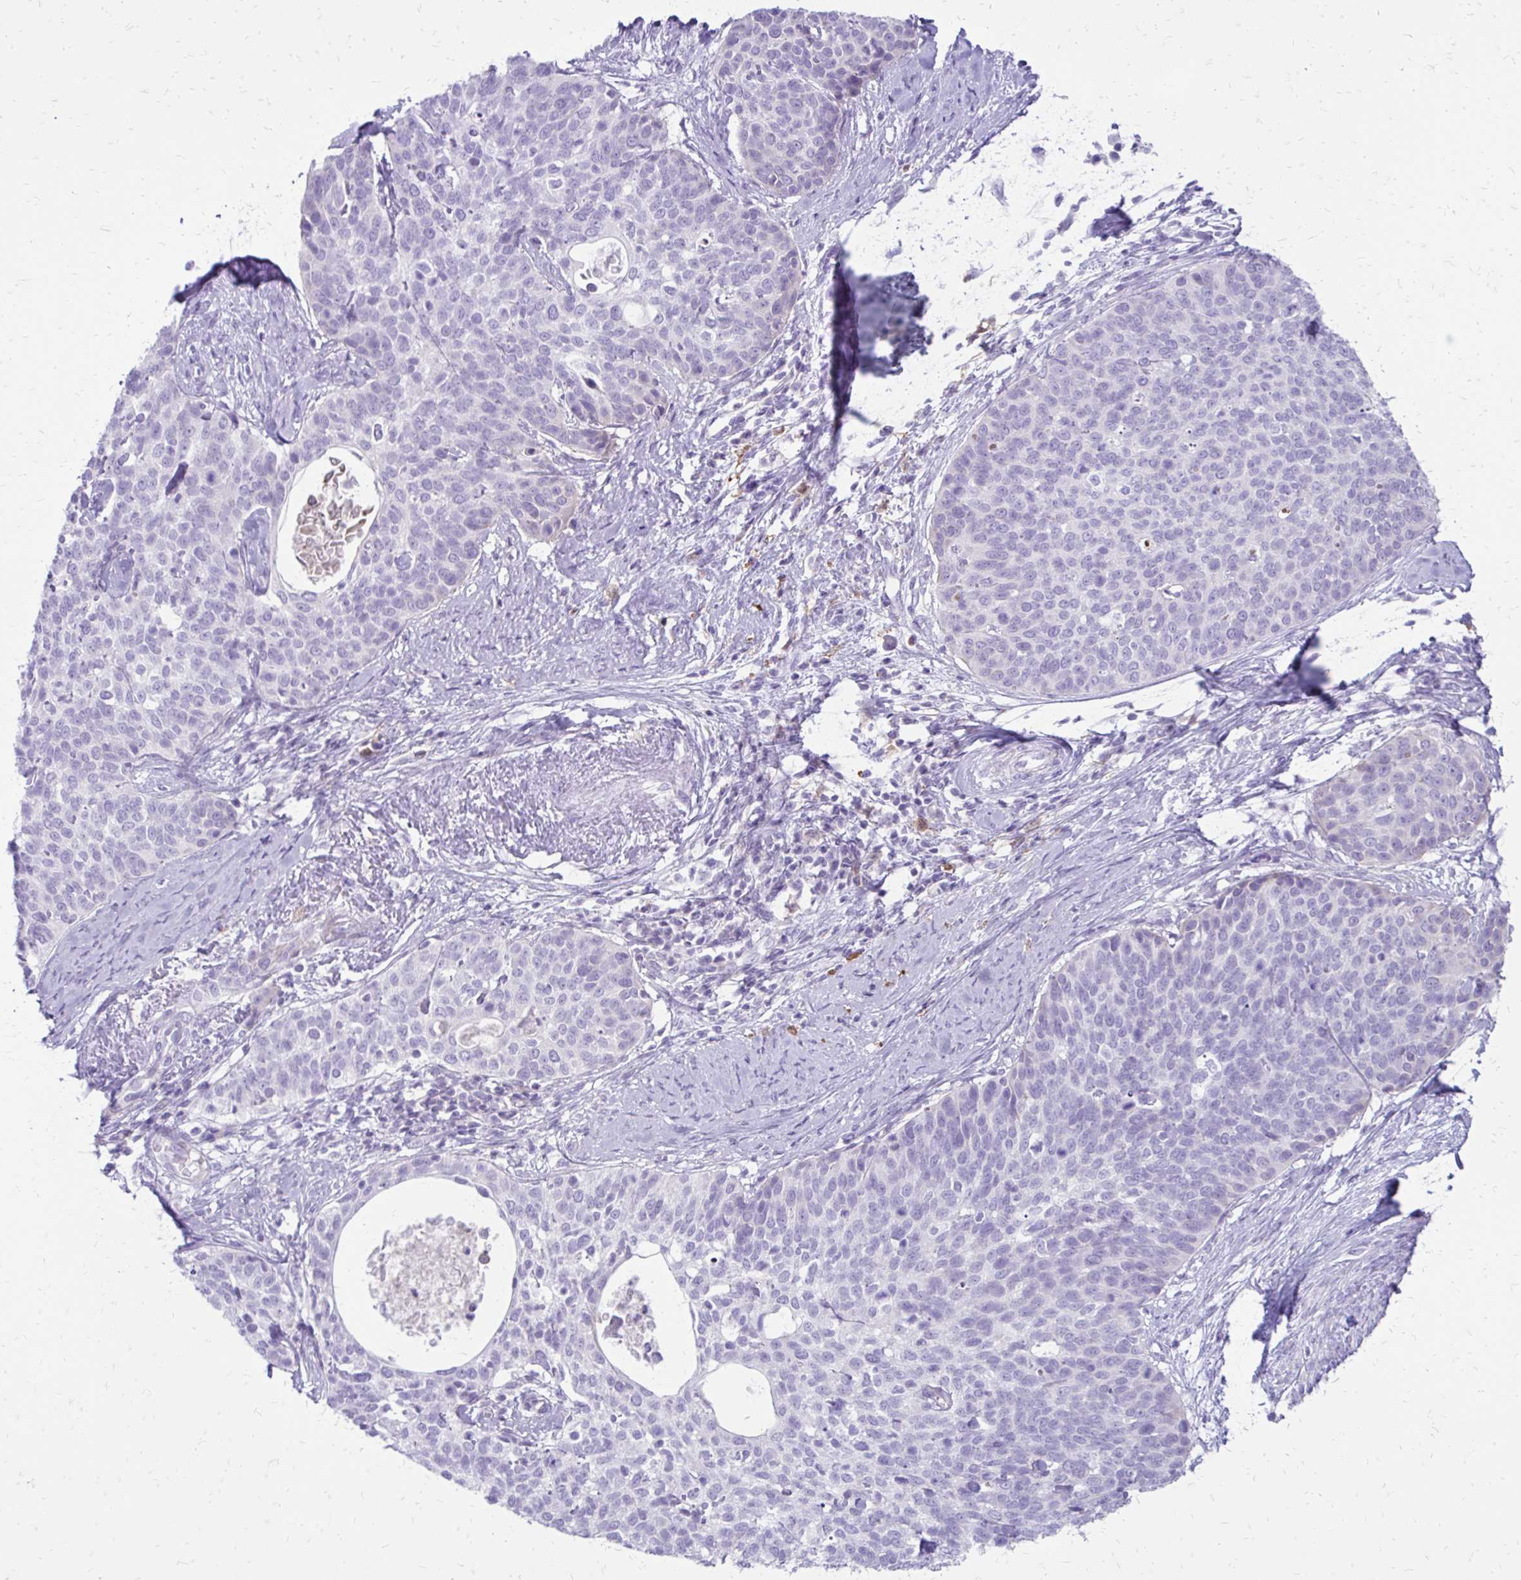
{"staining": {"intensity": "negative", "quantity": "none", "location": "none"}, "tissue": "cervical cancer", "cell_type": "Tumor cells", "image_type": "cancer", "snomed": [{"axis": "morphology", "description": "Squamous cell carcinoma, NOS"}, {"axis": "topography", "description": "Cervix"}], "caption": "IHC histopathology image of neoplastic tissue: human cervical squamous cell carcinoma stained with DAB exhibits no significant protein staining in tumor cells.", "gene": "SIGLEC11", "patient": {"sex": "female", "age": 69}}